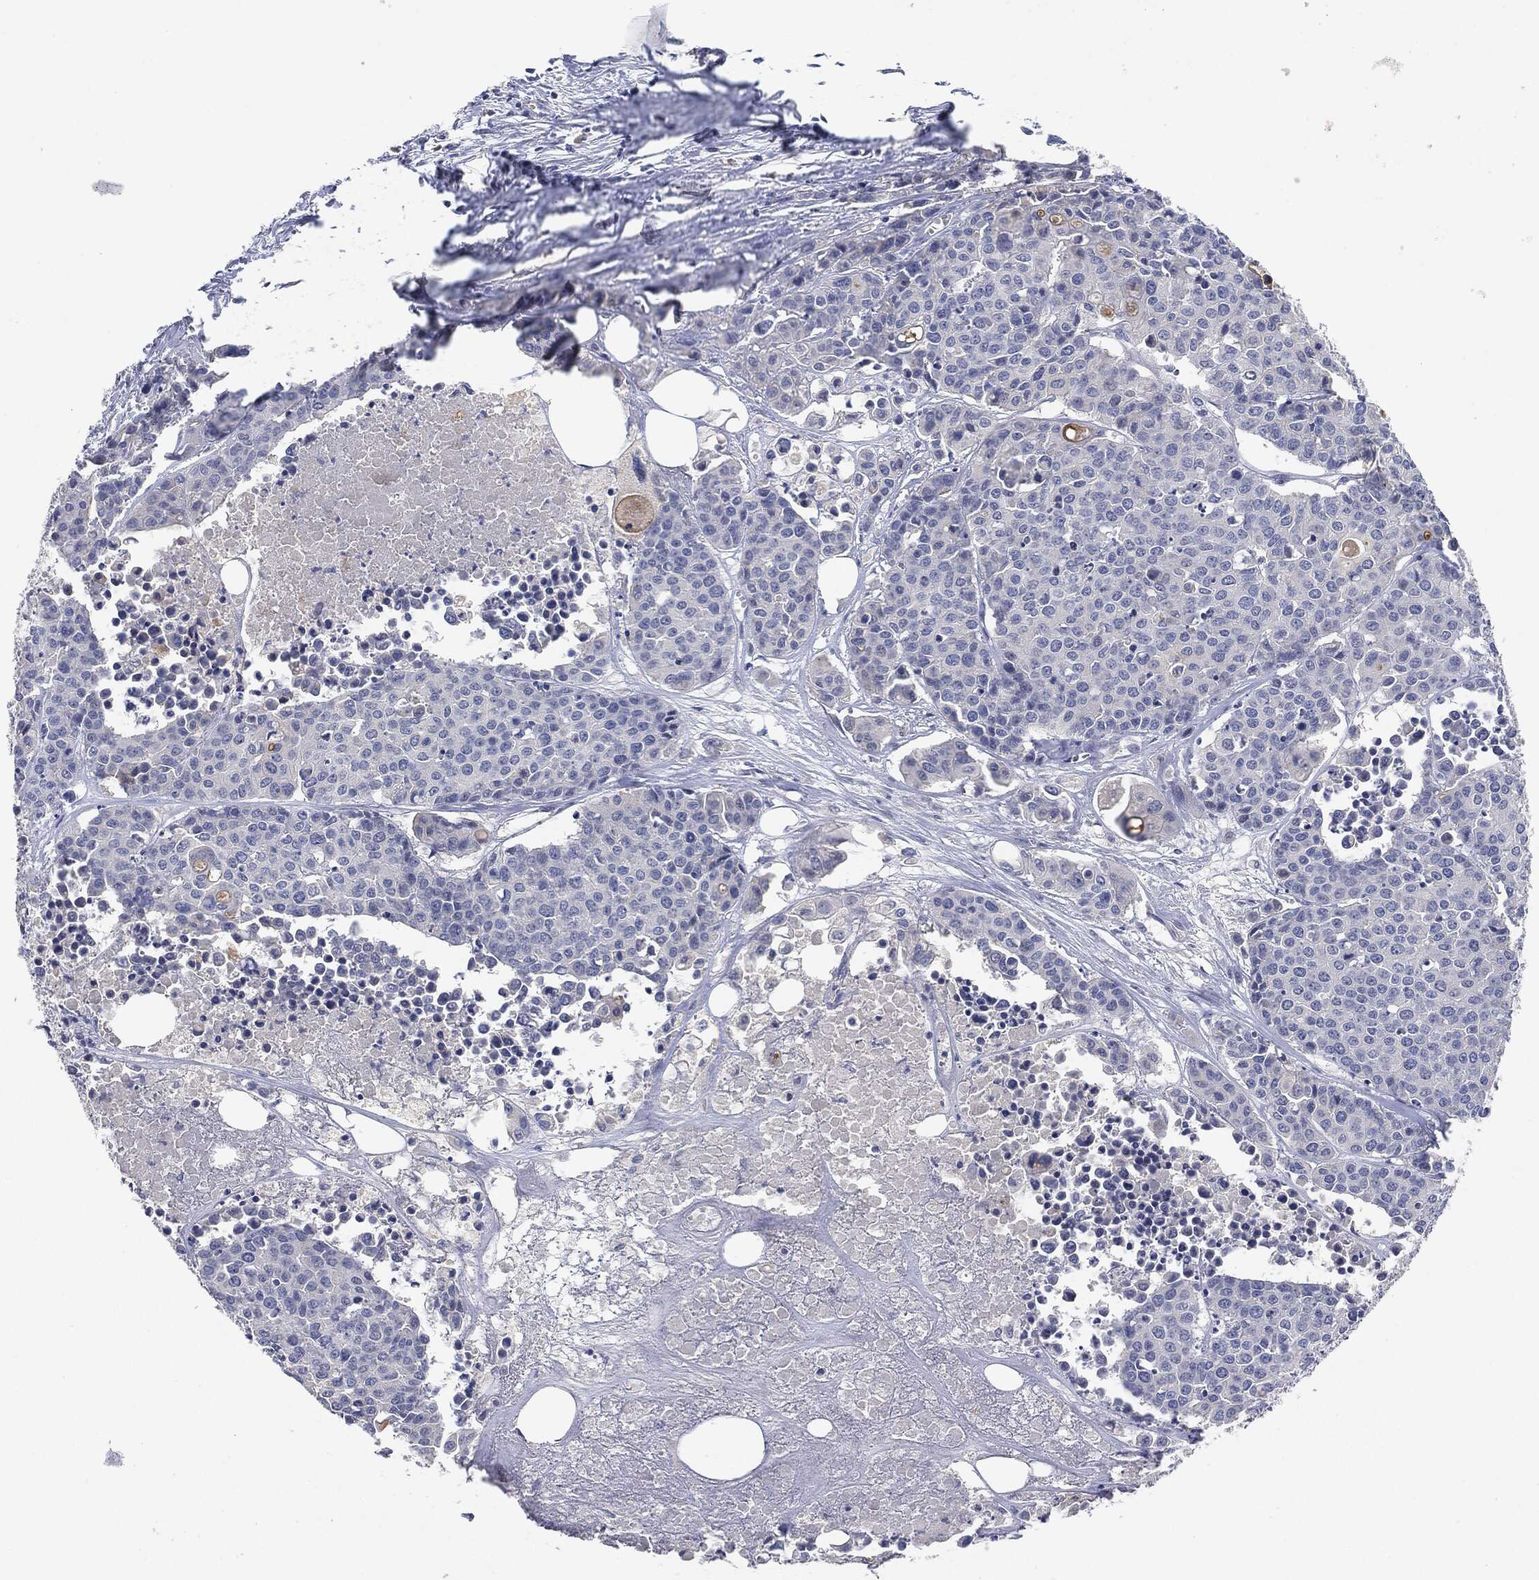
{"staining": {"intensity": "negative", "quantity": "none", "location": "none"}, "tissue": "carcinoid", "cell_type": "Tumor cells", "image_type": "cancer", "snomed": [{"axis": "morphology", "description": "Carcinoid, malignant, NOS"}, {"axis": "topography", "description": "Colon"}], "caption": "An IHC histopathology image of carcinoid is shown. There is no staining in tumor cells of carcinoid. (DAB immunohistochemistry (IHC) with hematoxylin counter stain).", "gene": "NTRK1", "patient": {"sex": "male", "age": 81}}